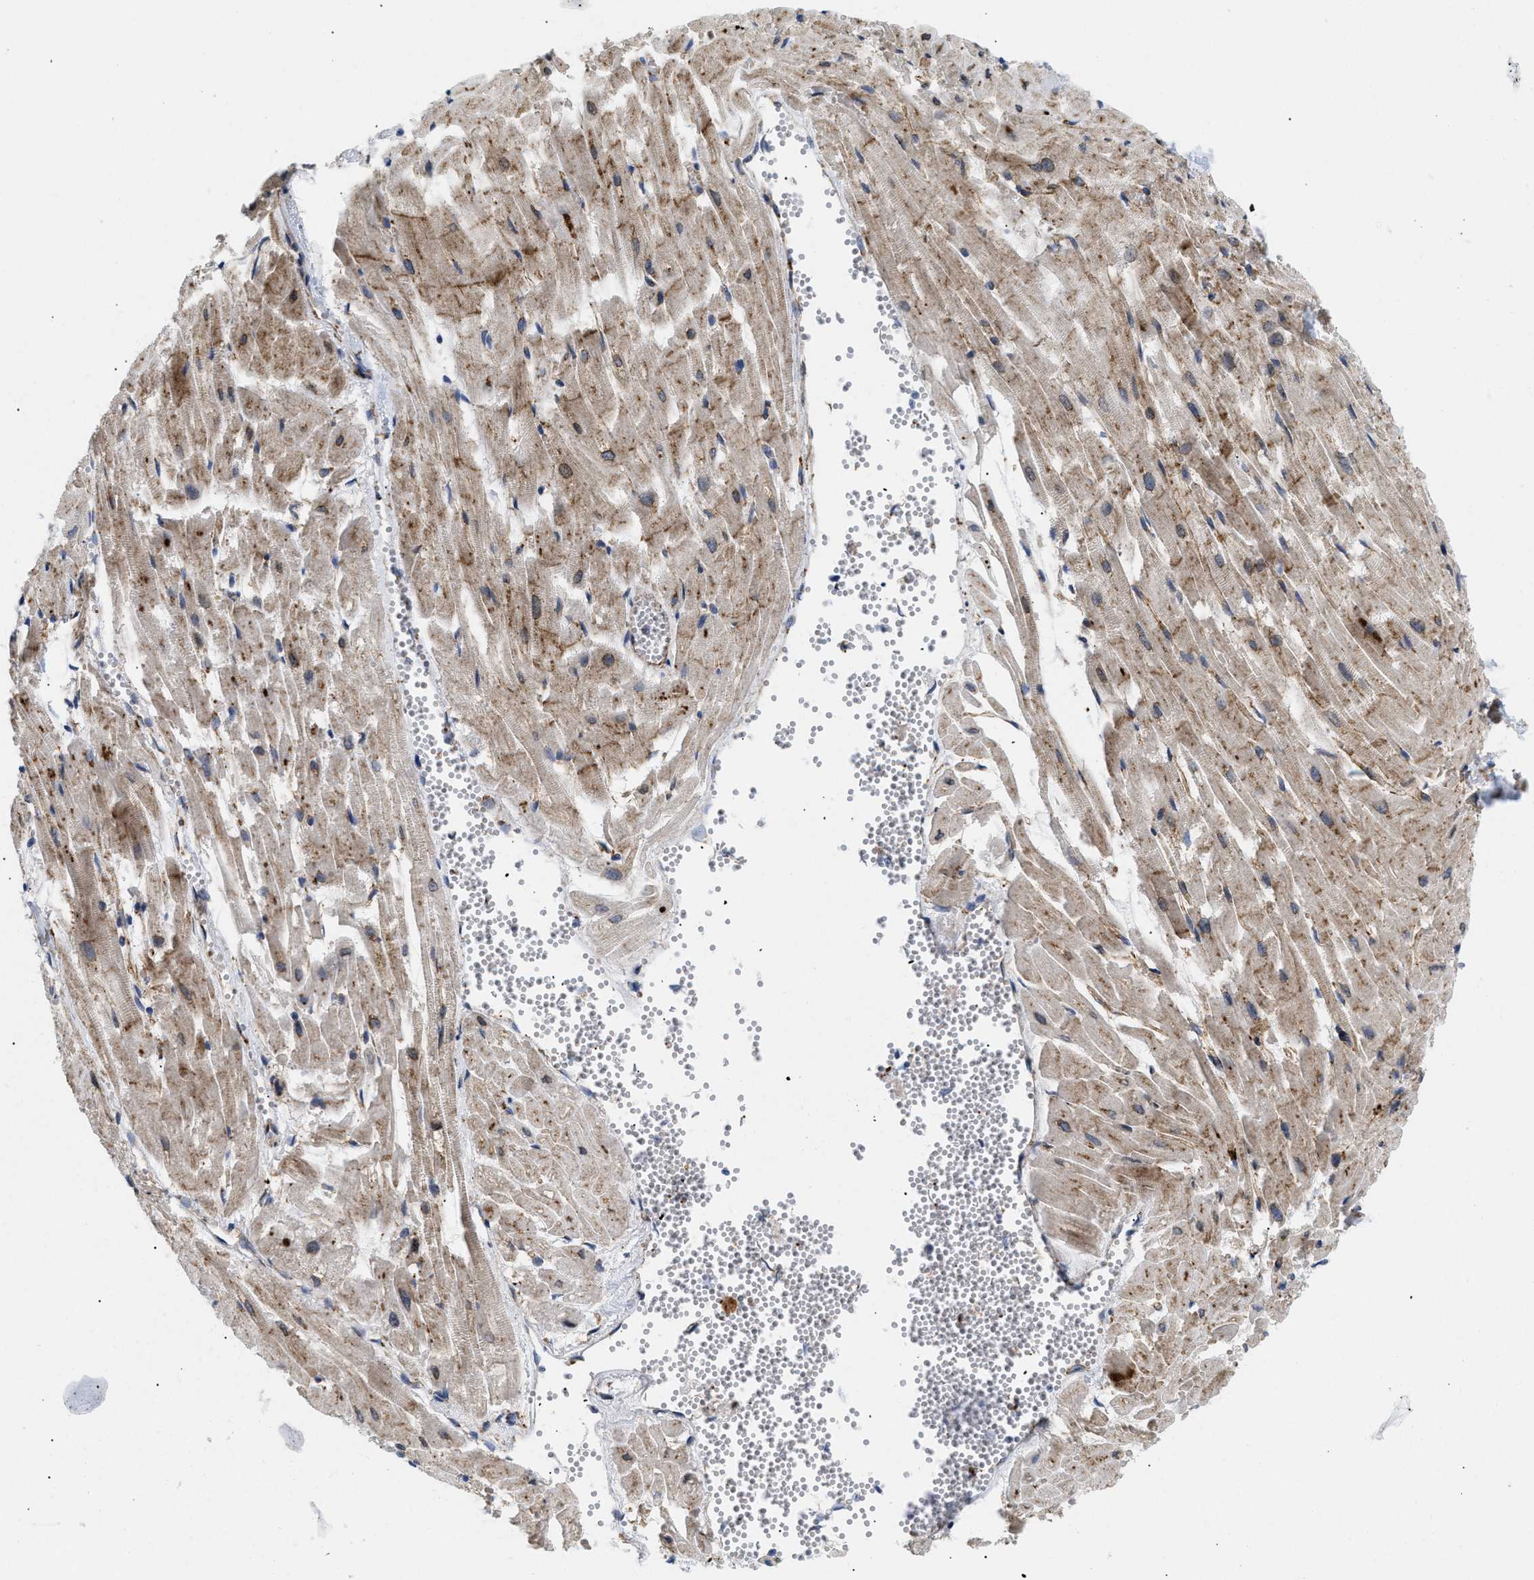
{"staining": {"intensity": "moderate", "quantity": ">75%", "location": "cytoplasmic/membranous"}, "tissue": "heart muscle", "cell_type": "Cardiomyocytes", "image_type": "normal", "snomed": [{"axis": "morphology", "description": "Normal tissue, NOS"}, {"axis": "topography", "description": "Heart"}], "caption": "This photomicrograph reveals immunohistochemistry (IHC) staining of normal human heart muscle, with medium moderate cytoplasmic/membranous expression in about >75% of cardiomyocytes.", "gene": "DCTN4", "patient": {"sex": "female", "age": 19}}